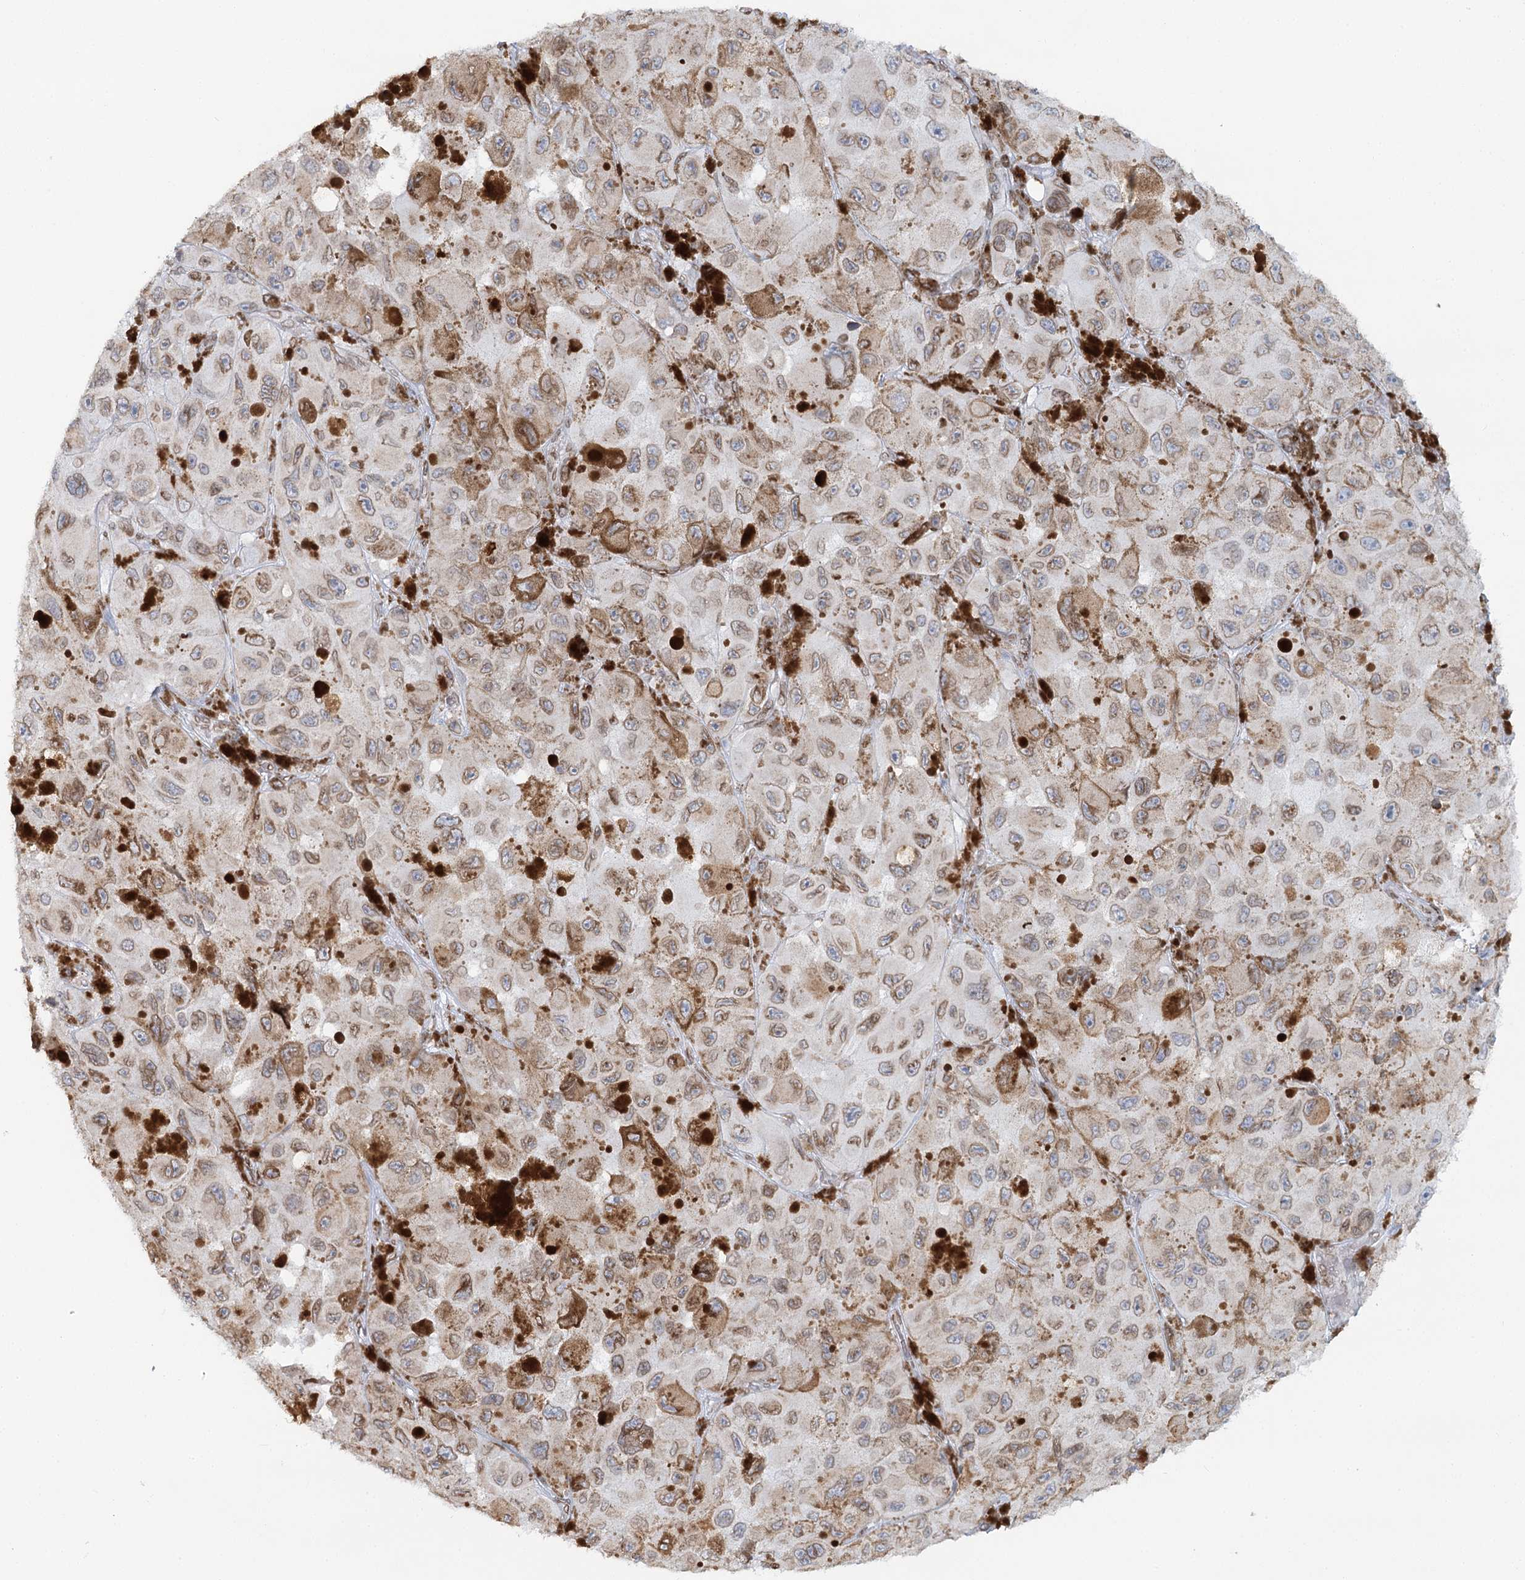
{"staining": {"intensity": "weak", "quantity": ">75%", "location": "cytoplasmic/membranous,nuclear"}, "tissue": "melanoma", "cell_type": "Tumor cells", "image_type": "cancer", "snomed": [{"axis": "morphology", "description": "Malignant melanoma, NOS"}, {"axis": "topography", "description": "Skin"}], "caption": "Brown immunohistochemical staining in human malignant melanoma demonstrates weak cytoplasmic/membranous and nuclear expression in about >75% of tumor cells.", "gene": "VWA5A", "patient": {"sex": "female", "age": 73}}